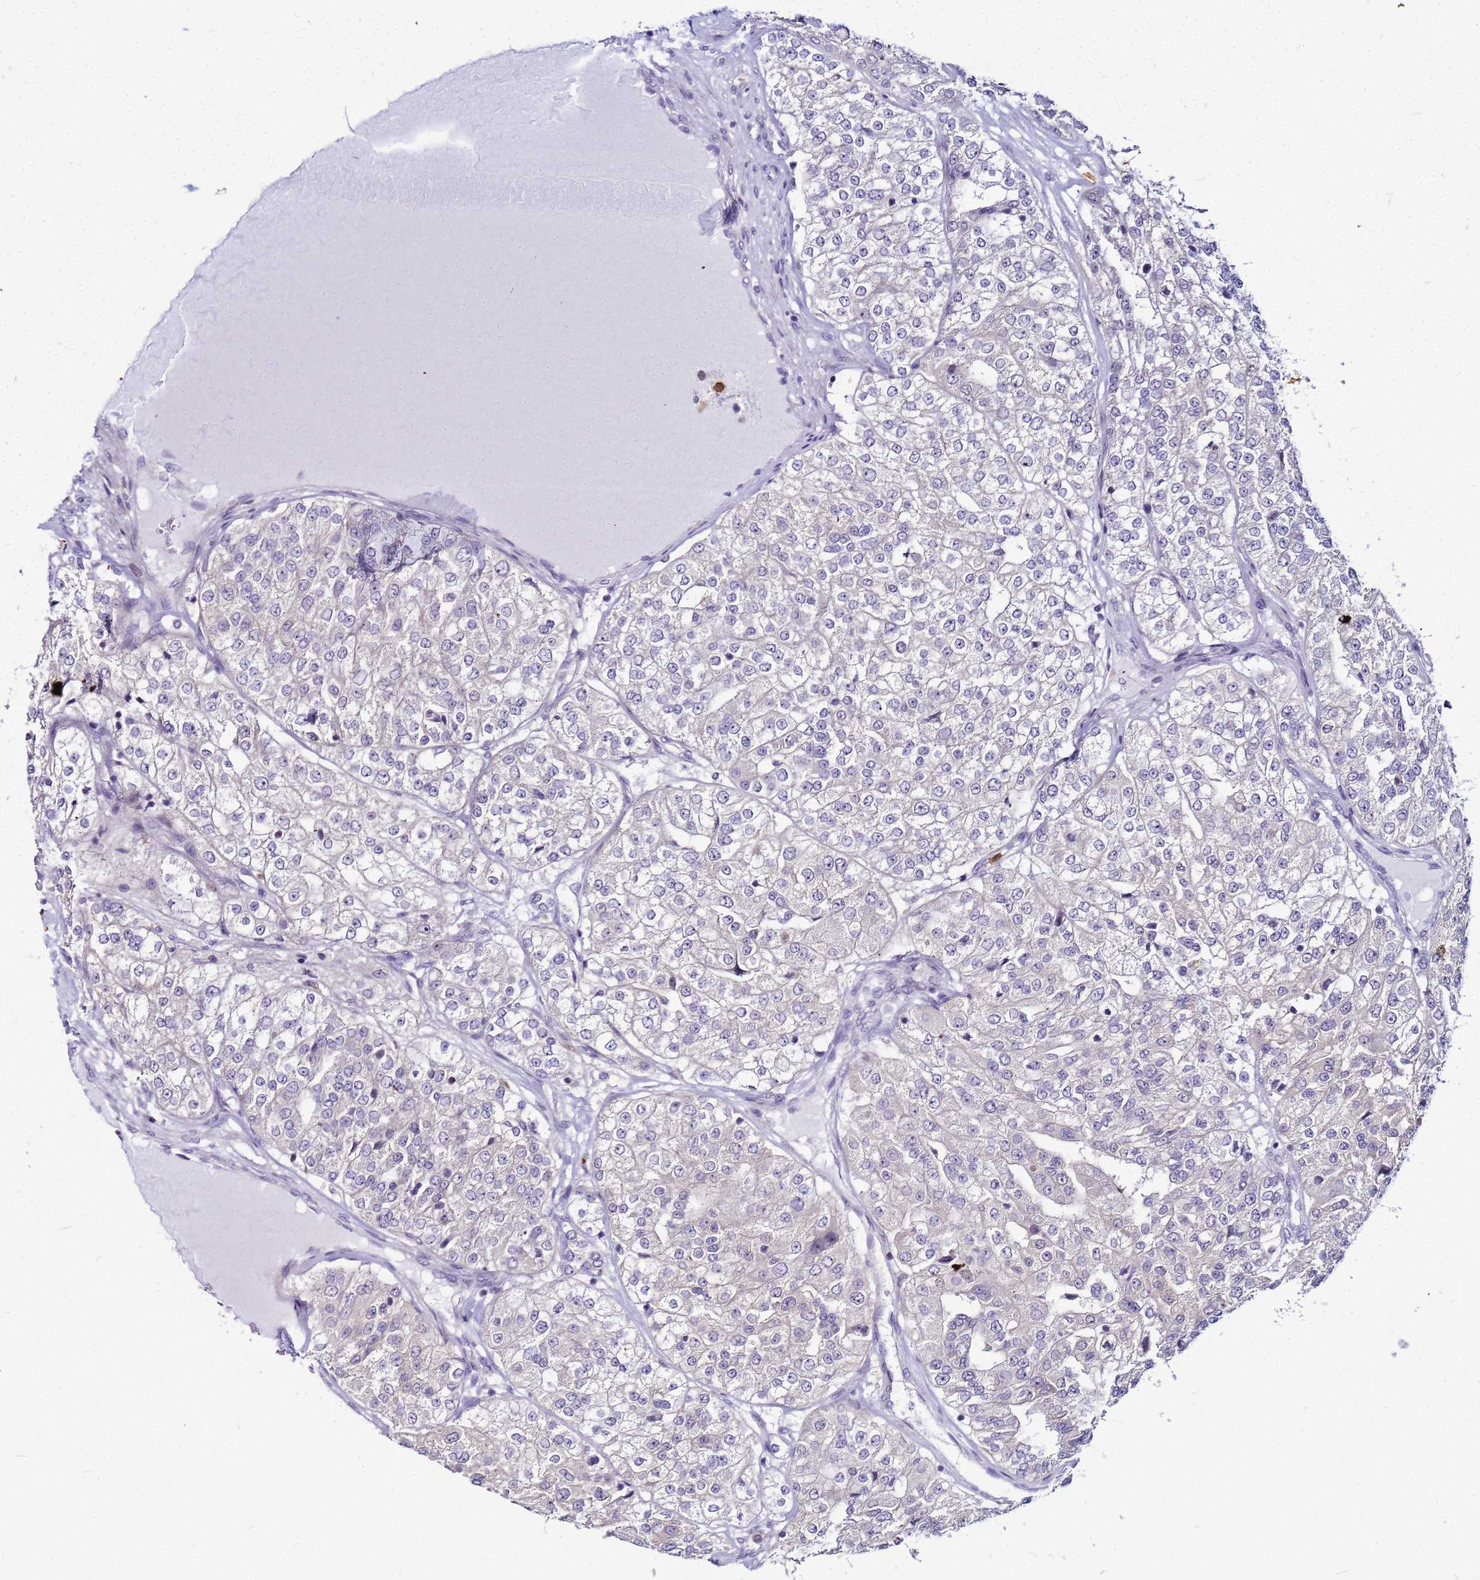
{"staining": {"intensity": "negative", "quantity": "none", "location": "none"}, "tissue": "renal cancer", "cell_type": "Tumor cells", "image_type": "cancer", "snomed": [{"axis": "morphology", "description": "Adenocarcinoma, NOS"}, {"axis": "topography", "description": "Kidney"}], "caption": "The micrograph shows no staining of tumor cells in adenocarcinoma (renal).", "gene": "VPS4B", "patient": {"sex": "female", "age": 63}}